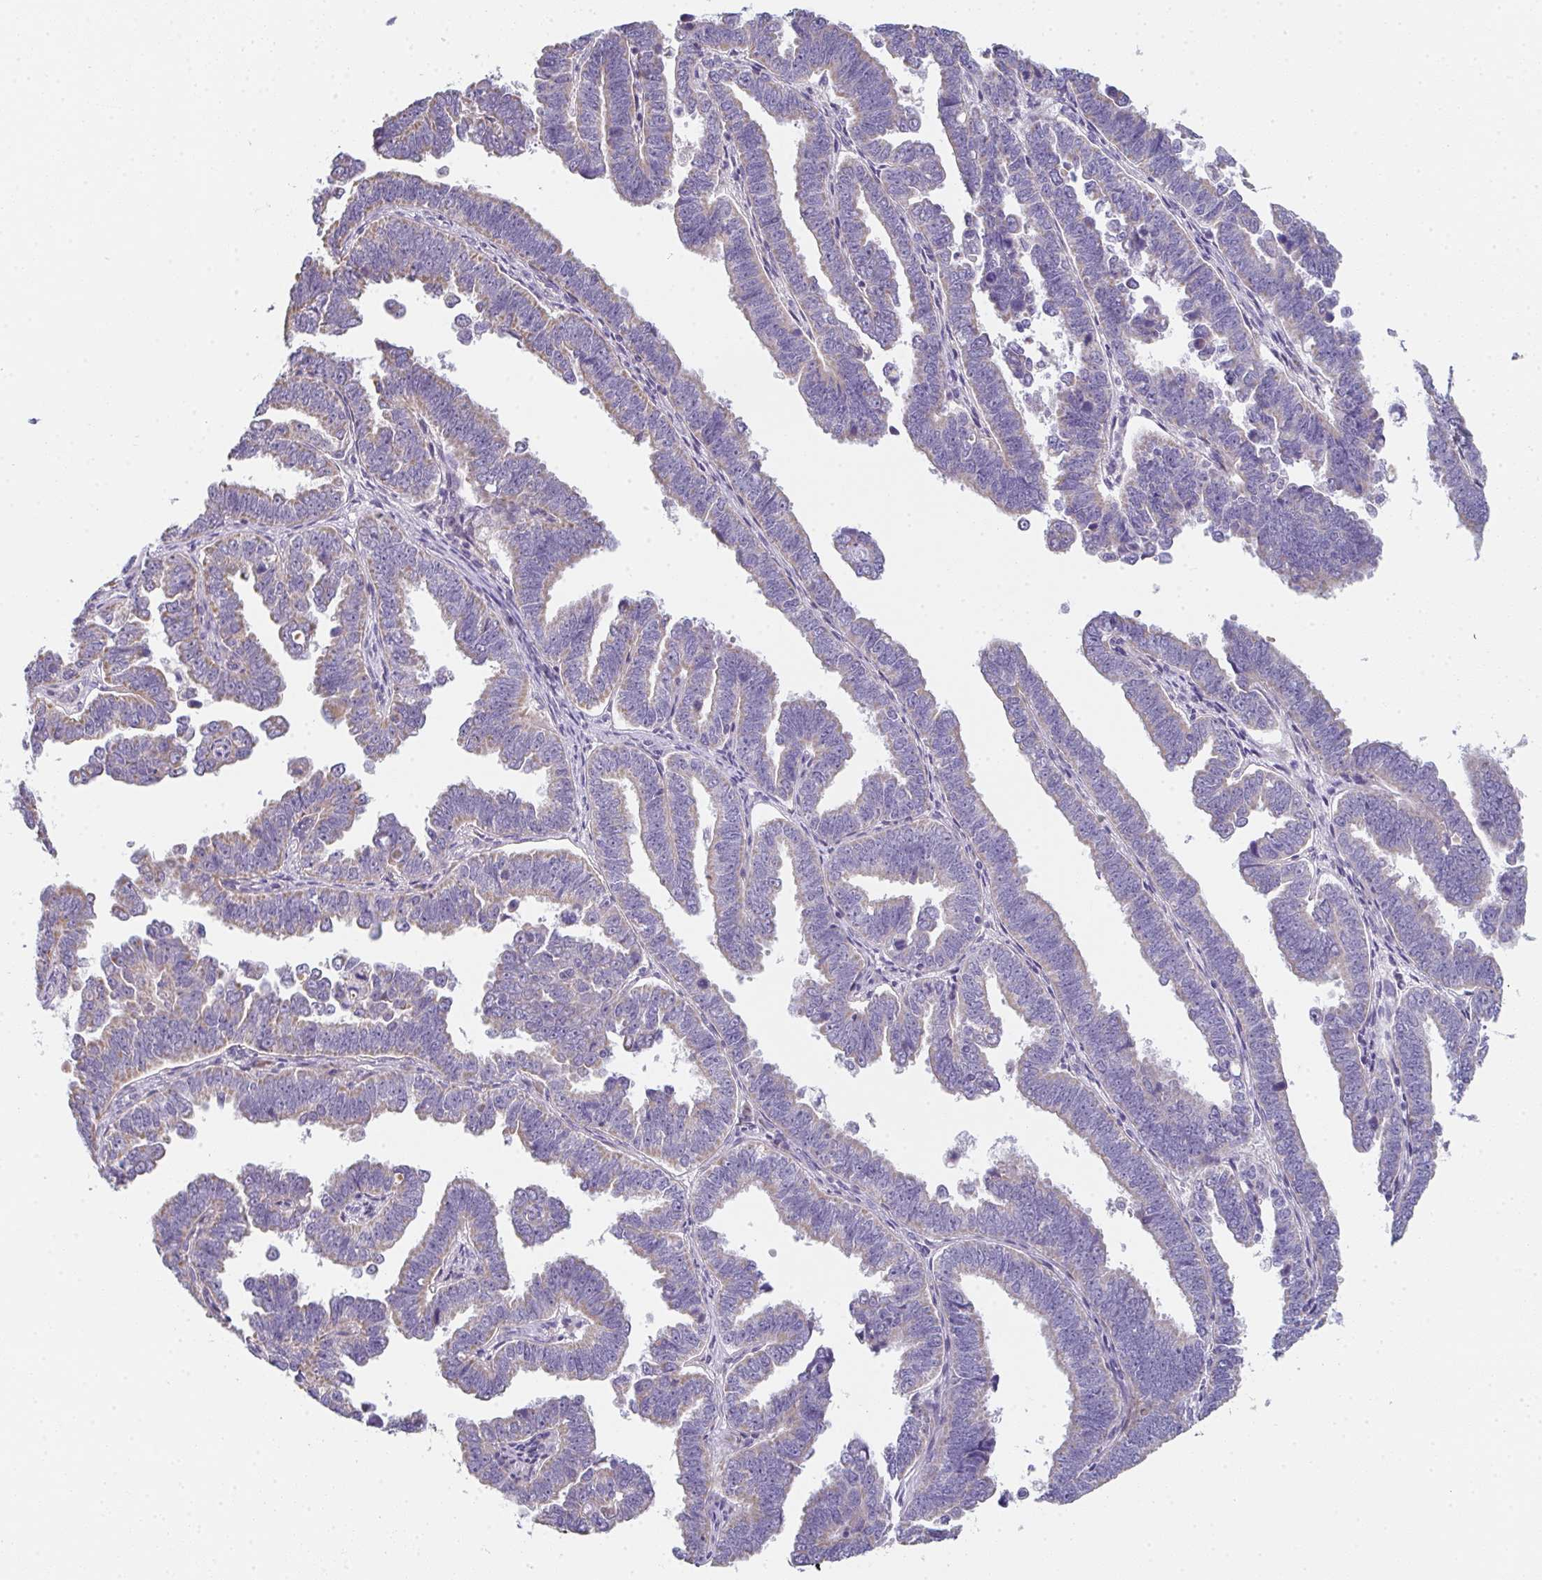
{"staining": {"intensity": "moderate", "quantity": "25%-75%", "location": "cytoplasmic/membranous"}, "tissue": "endometrial cancer", "cell_type": "Tumor cells", "image_type": "cancer", "snomed": [{"axis": "morphology", "description": "Adenocarcinoma, NOS"}, {"axis": "topography", "description": "Endometrium"}], "caption": "High-magnification brightfield microscopy of endometrial cancer stained with DAB (brown) and counterstained with hematoxylin (blue). tumor cells exhibit moderate cytoplasmic/membranous expression is appreciated in approximately25%-75% of cells. Using DAB (brown) and hematoxylin (blue) stains, captured at high magnification using brightfield microscopy.", "gene": "CACNA1S", "patient": {"sex": "female", "age": 75}}